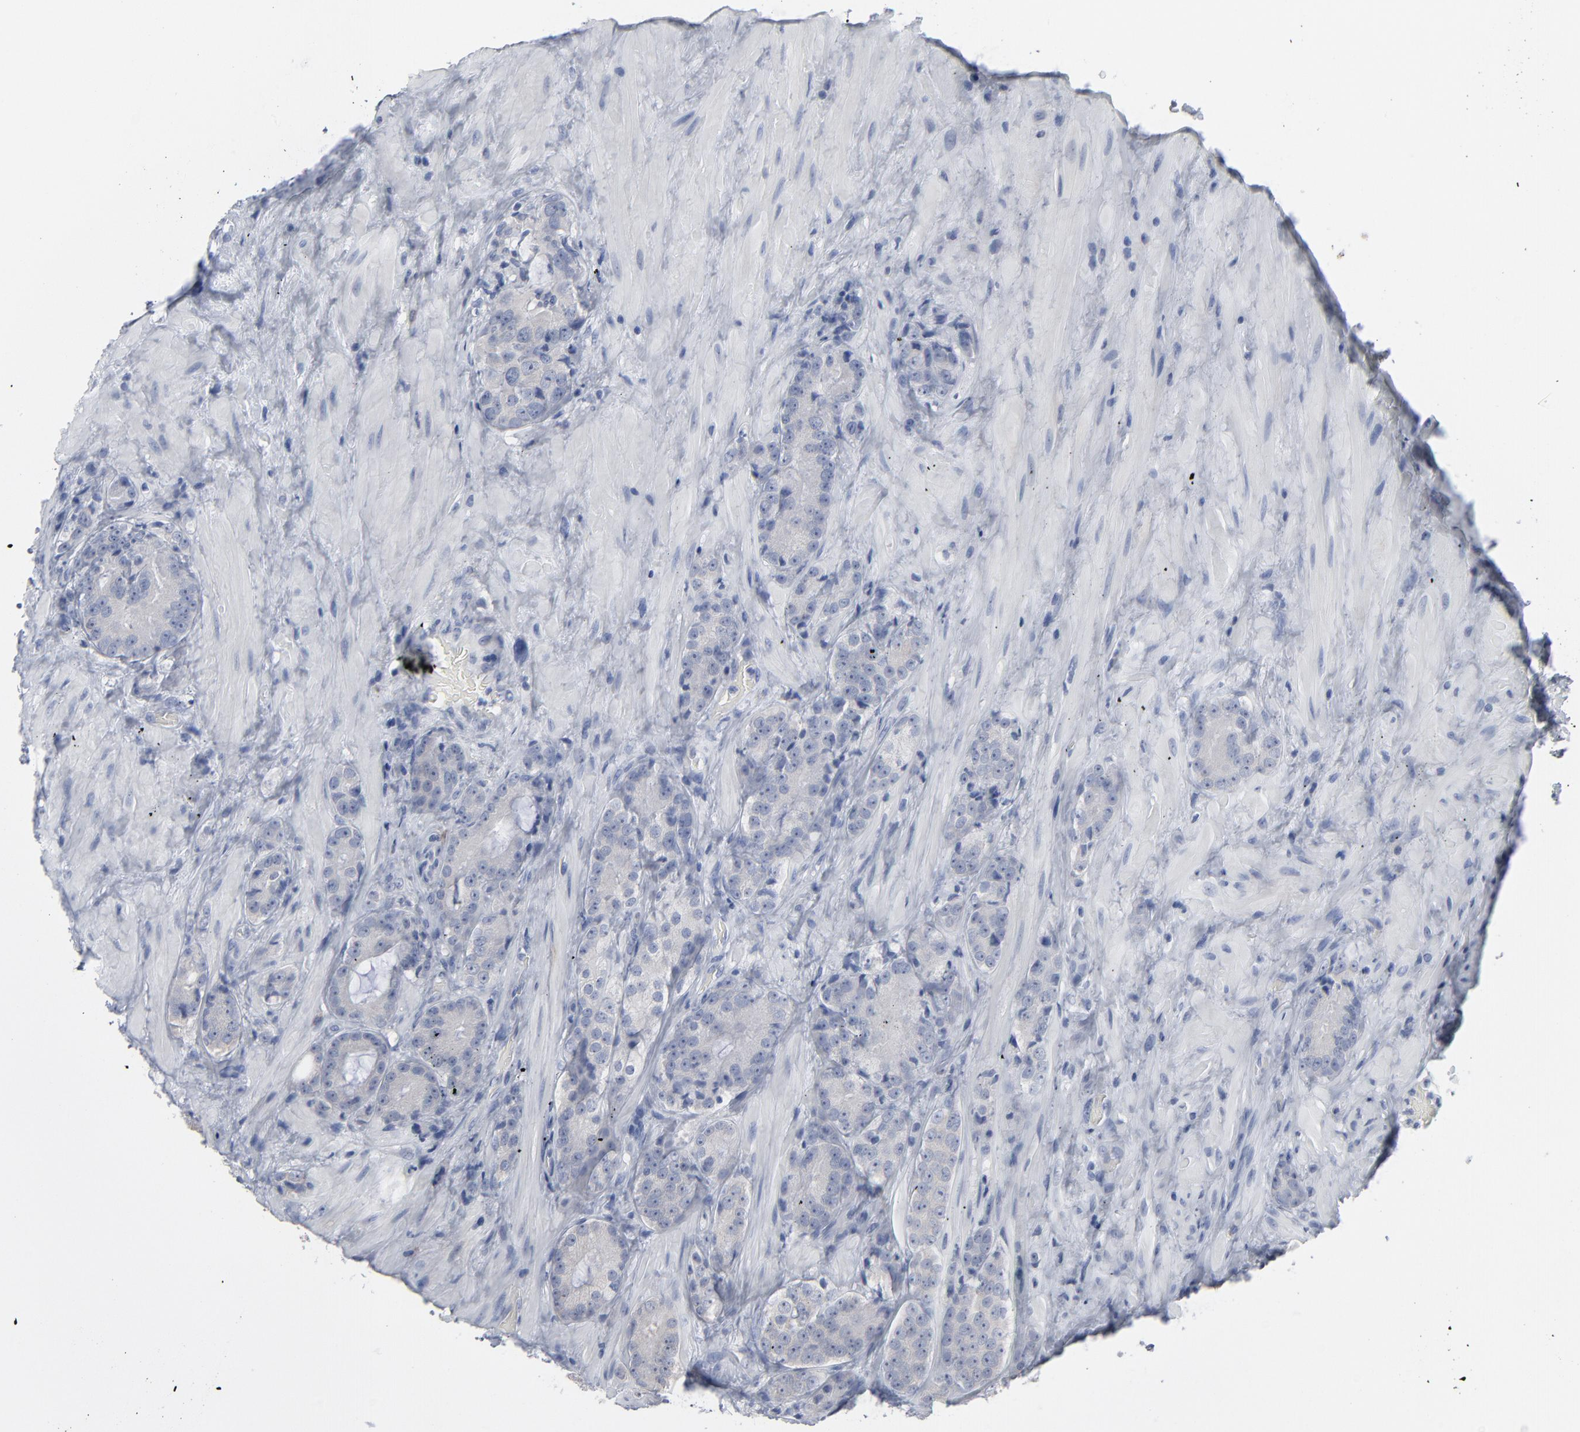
{"staining": {"intensity": "negative", "quantity": "none", "location": "none"}, "tissue": "prostate cancer", "cell_type": "Tumor cells", "image_type": "cancer", "snomed": [{"axis": "morphology", "description": "Adenocarcinoma, High grade"}, {"axis": "topography", "description": "Prostate"}], "caption": "Micrograph shows no protein staining in tumor cells of high-grade adenocarcinoma (prostate) tissue.", "gene": "PAGE1", "patient": {"sex": "male", "age": 70}}